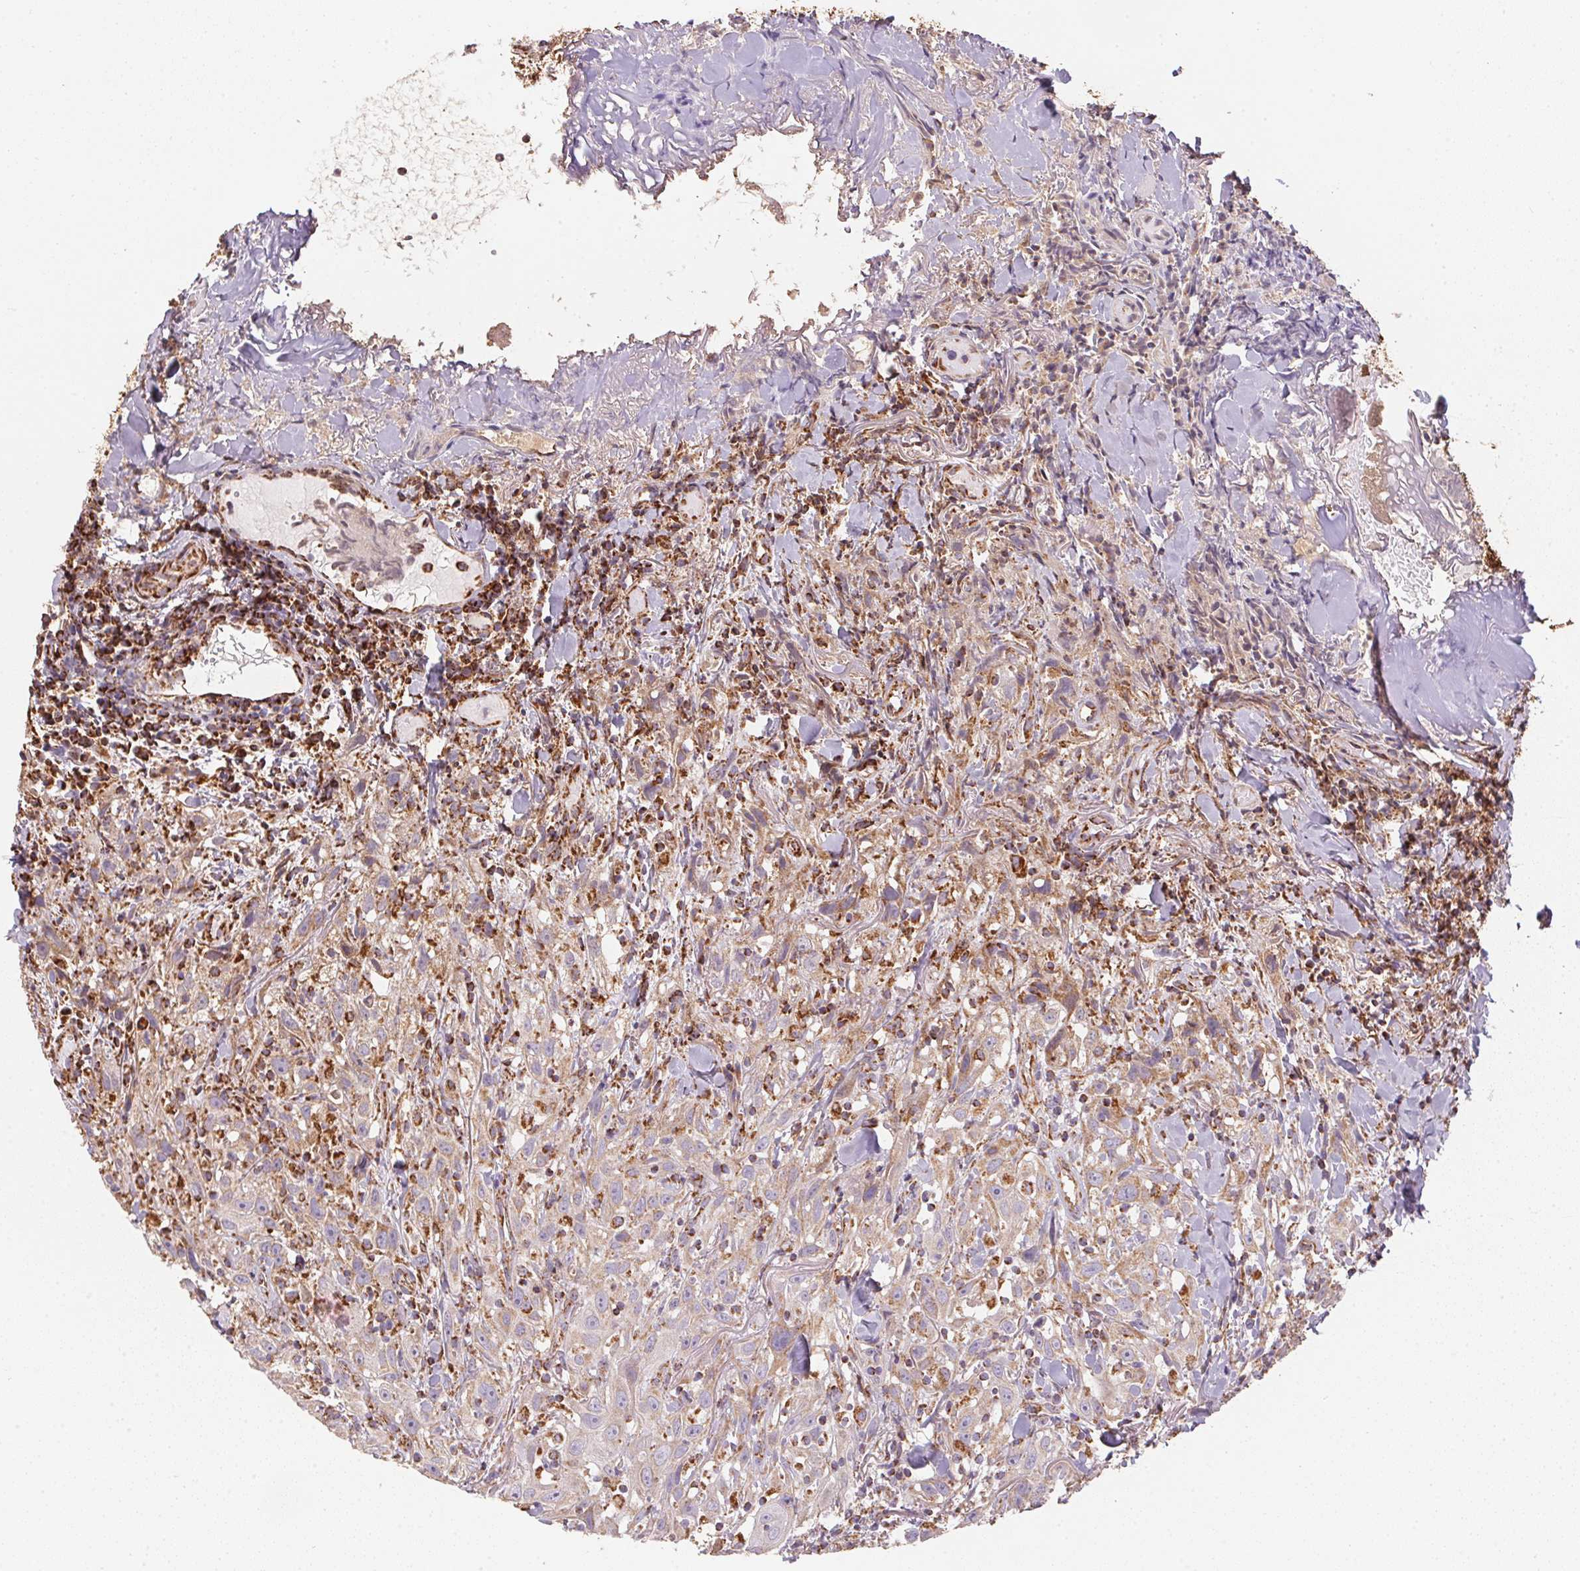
{"staining": {"intensity": "weak", "quantity": "<25%", "location": "cytoplasmic/membranous"}, "tissue": "head and neck cancer", "cell_type": "Tumor cells", "image_type": "cancer", "snomed": [{"axis": "morphology", "description": "Squamous cell carcinoma, NOS"}, {"axis": "topography", "description": "Head-Neck"}], "caption": "IHC image of neoplastic tissue: human head and neck cancer stained with DAB displays no significant protein staining in tumor cells.", "gene": "NDUFS2", "patient": {"sex": "female", "age": 95}}